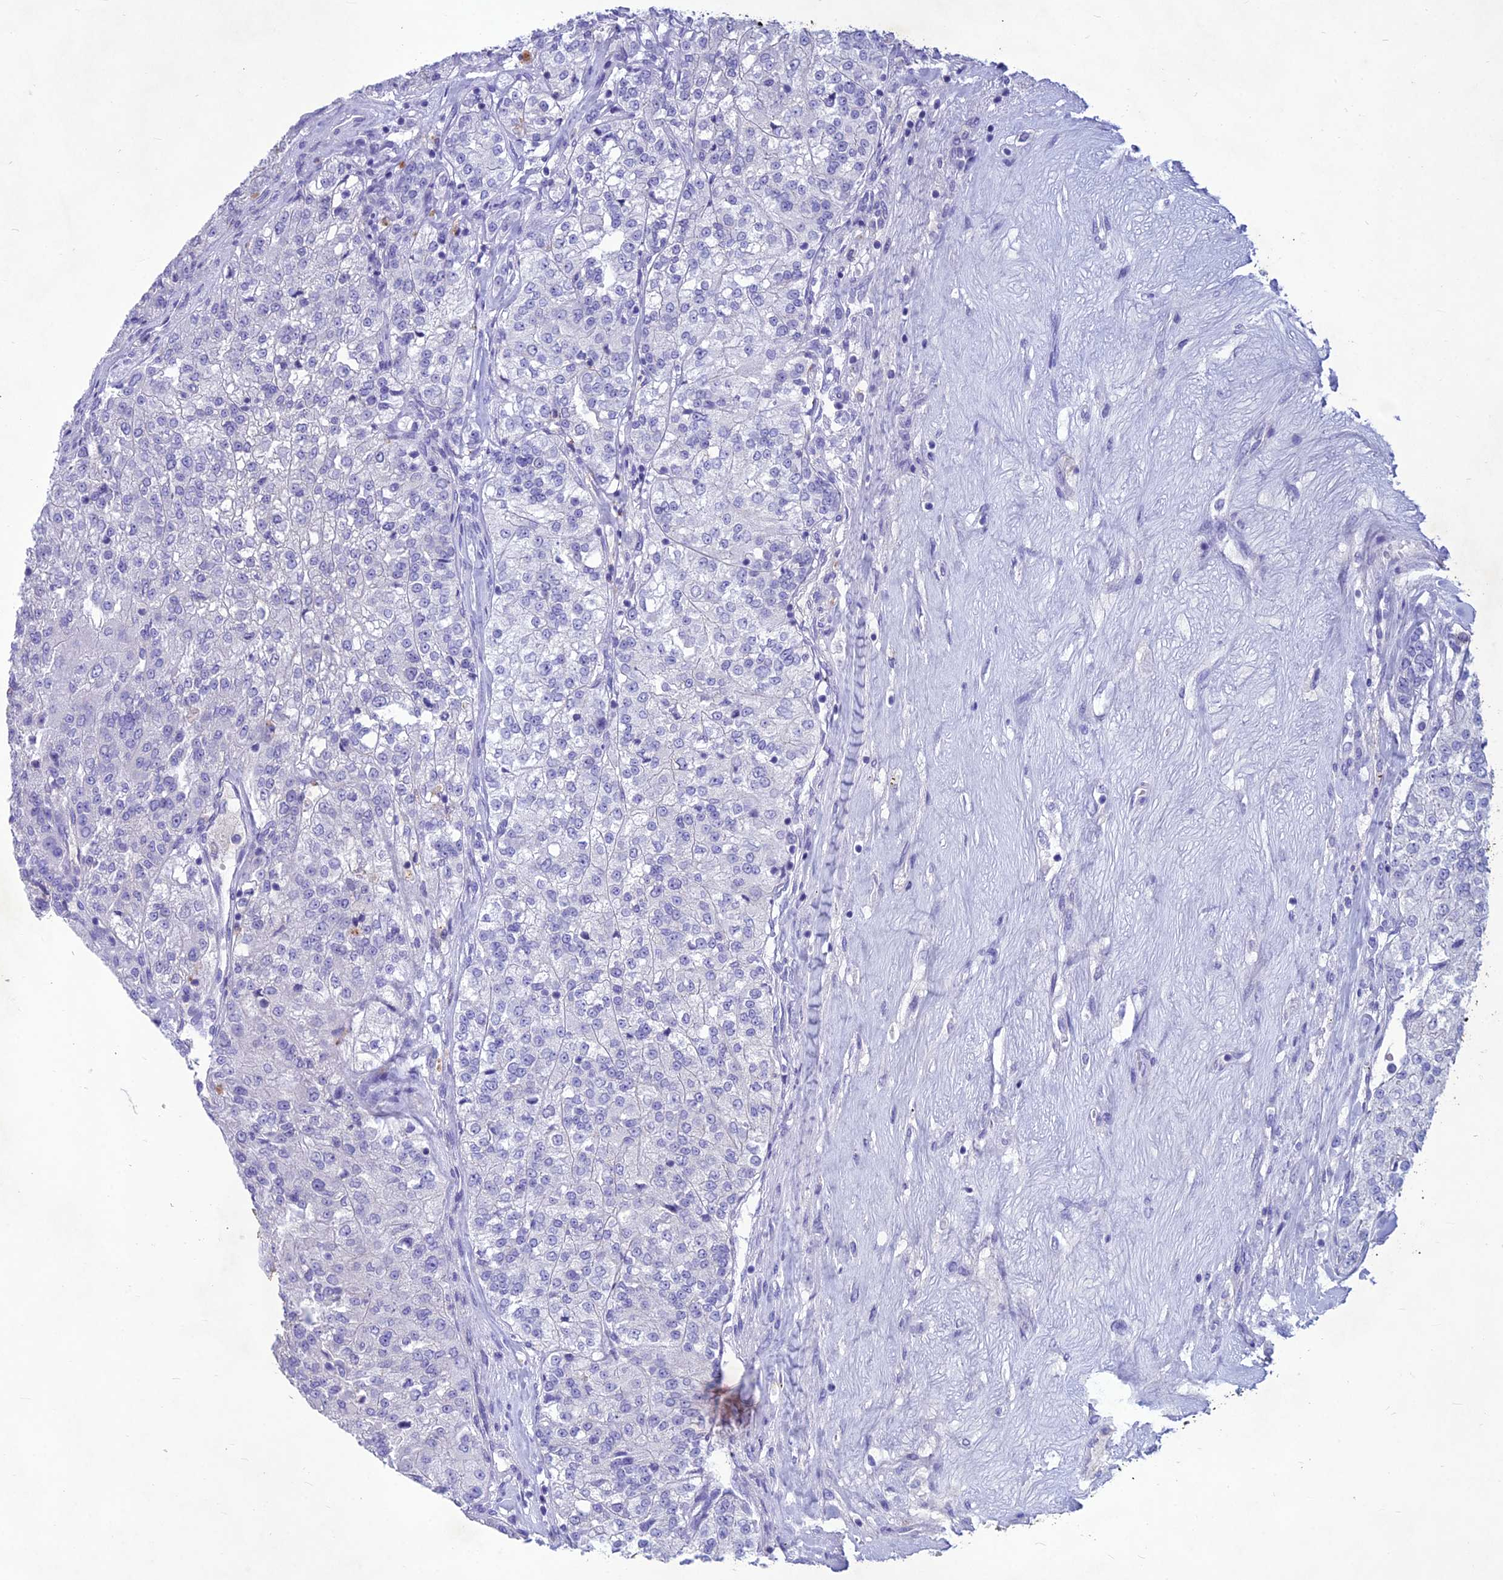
{"staining": {"intensity": "negative", "quantity": "none", "location": "none"}, "tissue": "renal cancer", "cell_type": "Tumor cells", "image_type": "cancer", "snomed": [{"axis": "morphology", "description": "Adenocarcinoma, NOS"}, {"axis": "topography", "description": "Kidney"}], "caption": "Adenocarcinoma (renal) was stained to show a protein in brown. There is no significant positivity in tumor cells. (Stains: DAB IHC with hematoxylin counter stain, Microscopy: brightfield microscopy at high magnification).", "gene": "IFT172", "patient": {"sex": "female", "age": 63}}